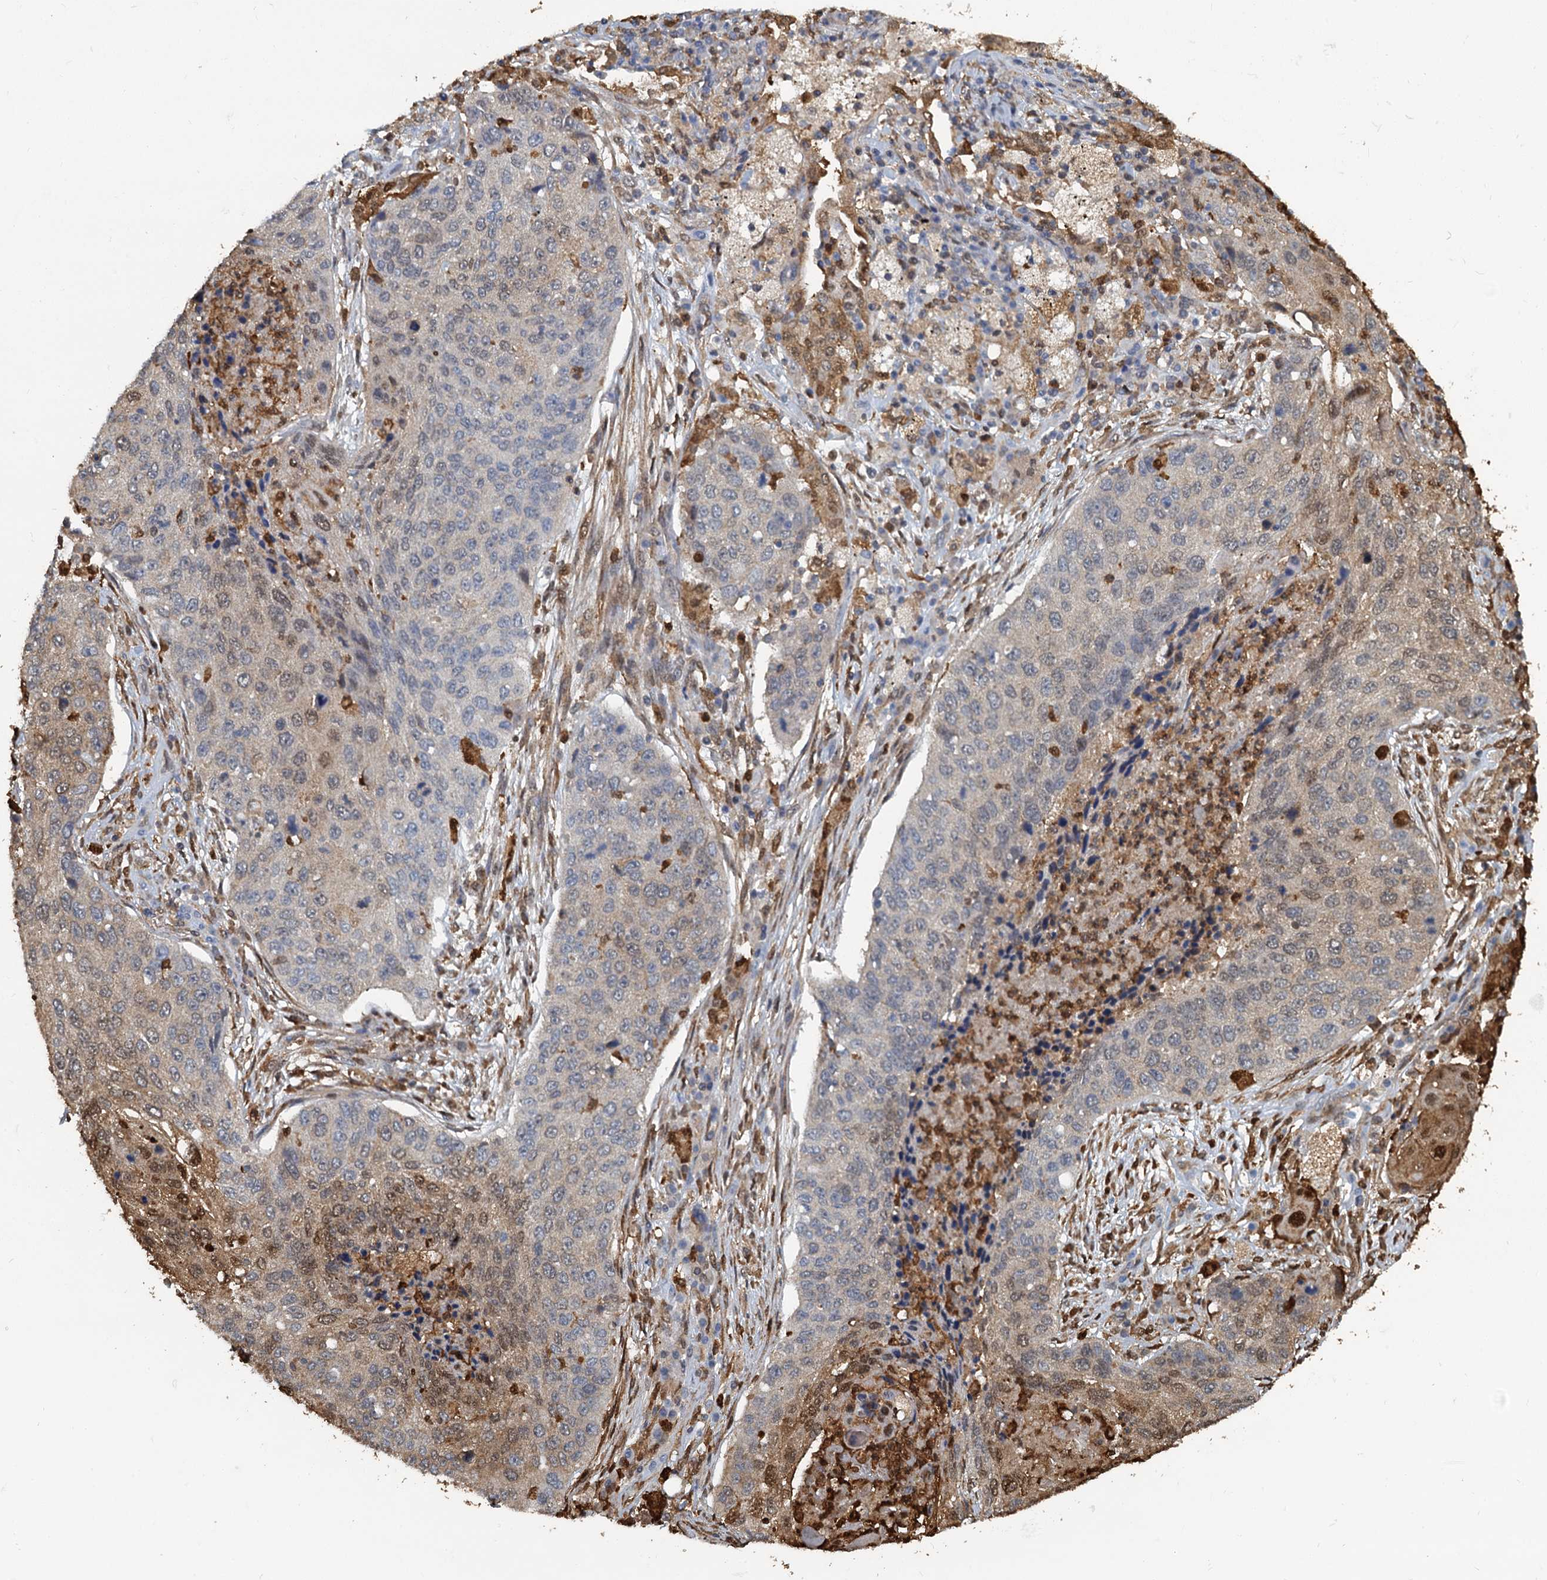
{"staining": {"intensity": "moderate", "quantity": "<25%", "location": "cytoplasmic/membranous,nuclear"}, "tissue": "lung cancer", "cell_type": "Tumor cells", "image_type": "cancer", "snomed": [{"axis": "morphology", "description": "Squamous cell carcinoma, NOS"}, {"axis": "topography", "description": "Lung"}], "caption": "IHC micrograph of neoplastic tissue: lung cancer (squamous cell carcinoma) stained using immunohistochemistry (IHC) displays low levels of moderate protein expression localized specifically in the cytoplasmic/membranous and nuclear of tumor cells, appearing as a cytoplasmic/membranous and nuclear brown color.", "gene": "S100A6", "patient": {"sex": "female", "age": 63}}